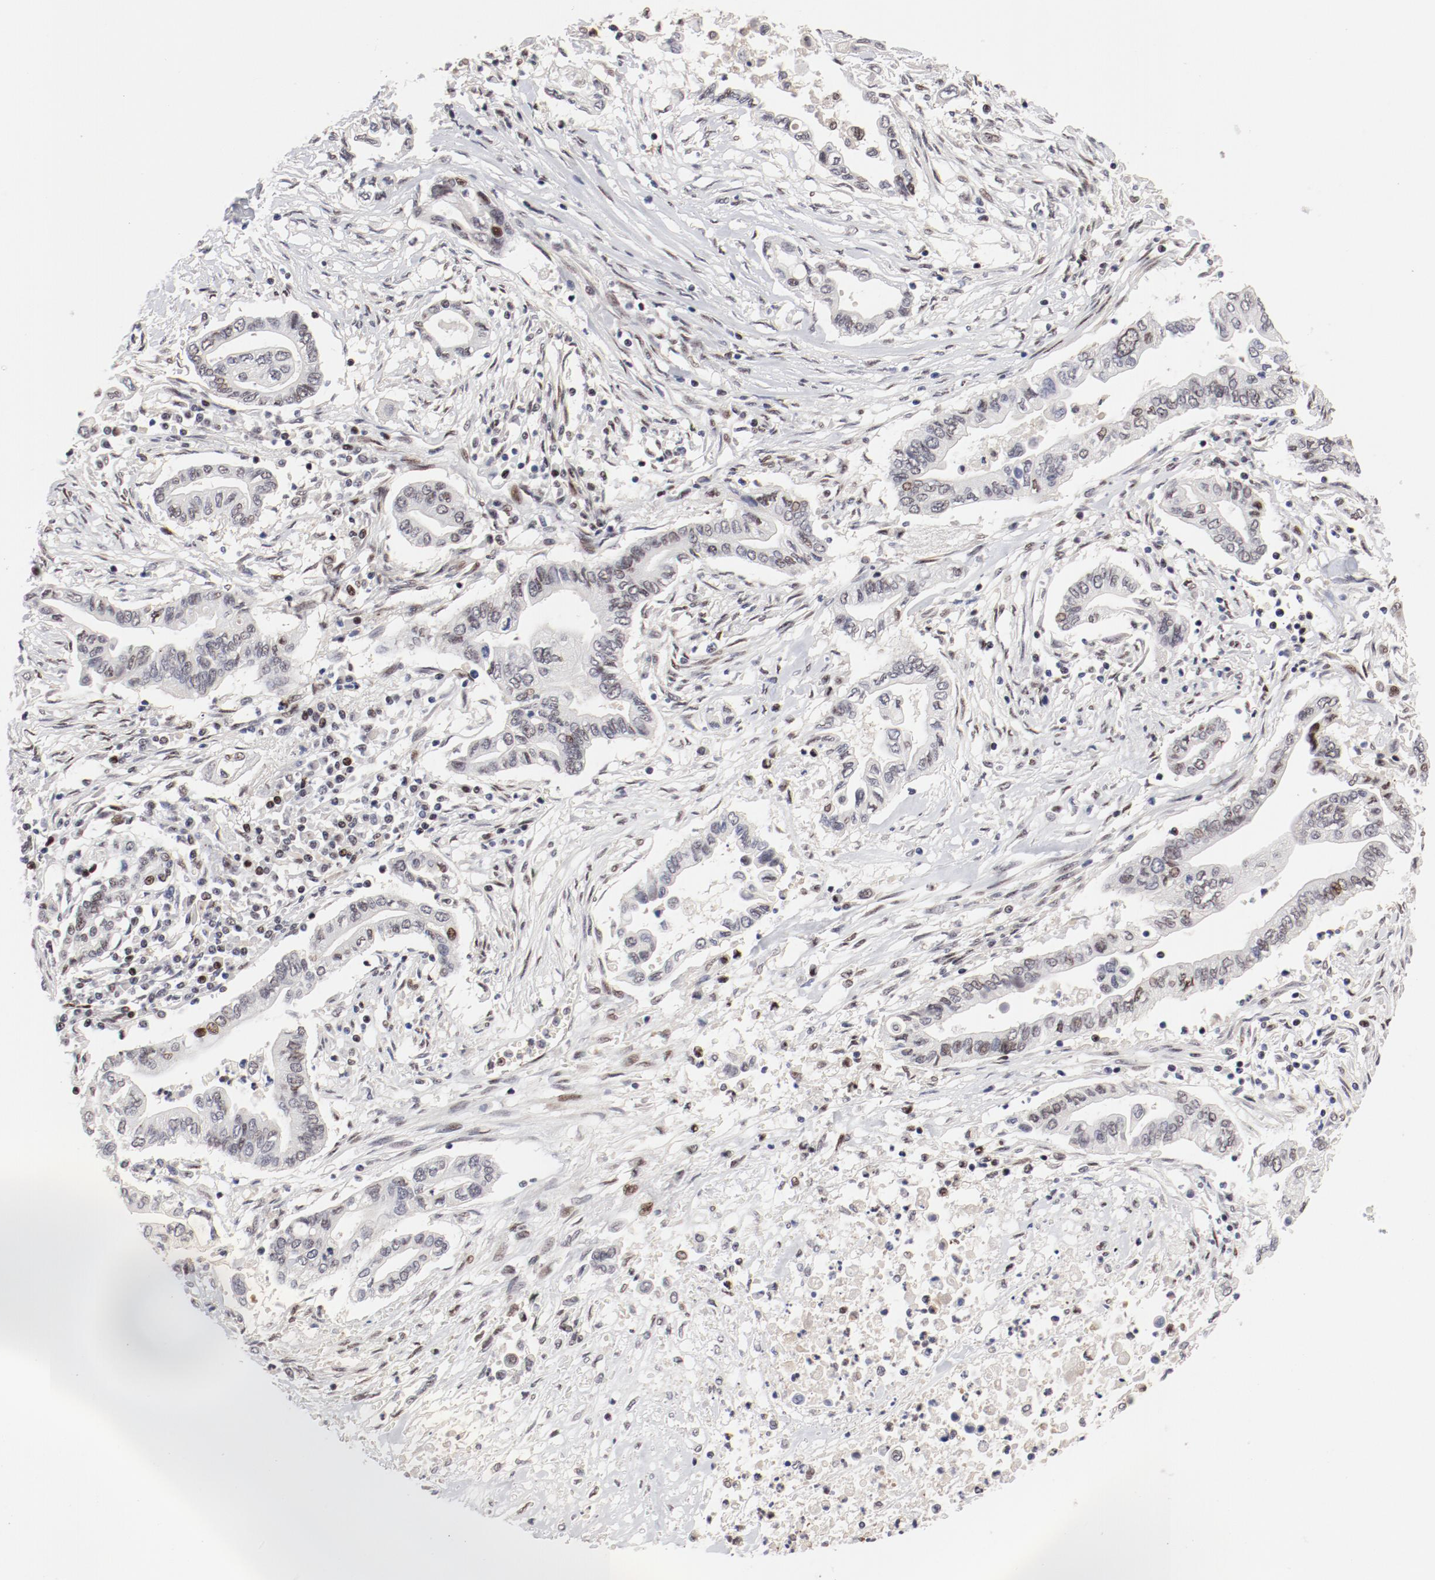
{"staining": {"intensity": "weak", "quantity": "<25%", "location": "nuclear"}, "tissue": "pancreatic cancer", "cell_type": "Tumor cells", "image_type": "cancer", "snomed": [{"axis": "morphology", "description": "Adenocarcinoma, NOS"}, {"axis": "topography", "description": "Pancreas"}], "caption": "A micrograph of pancreatic adenocarcinoma stained for a protein reveals no brown staining in tumor cells.", "gene": "FSCB", "patient": {"sex": "female", "age": 57}}